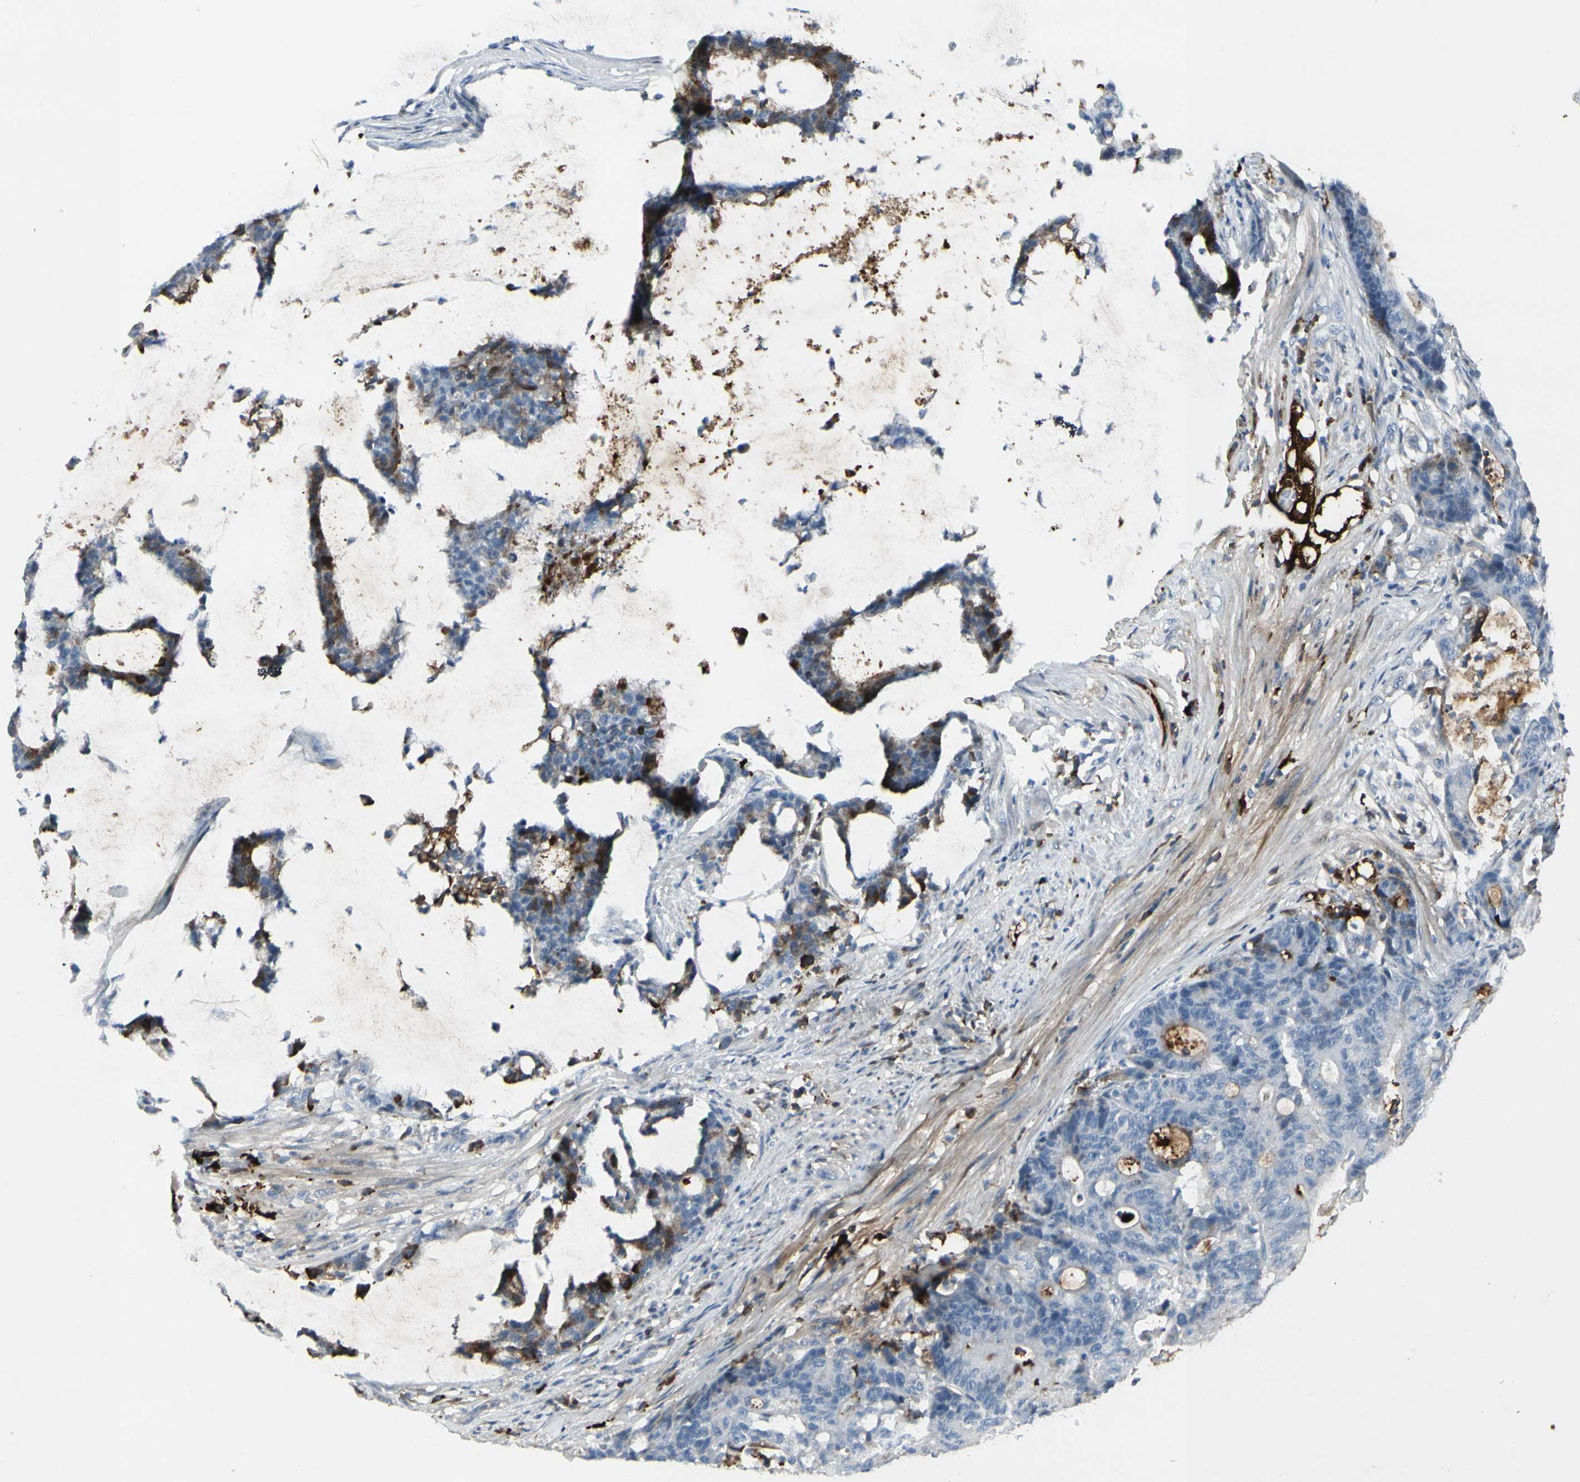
{"staining": {"intensity": "negative", "quantity": "none", "location": "none"}, "tissue": "colorectal cancer", "cell_type": "Tumor cells", "image_type": "cancer", "snomed": [{"axis": "morphology", "description": "Adenocarcinoma, NOS"}, {"axis": "topography", "description": "Colon"}], "caption": "Image shows no protein expression in tumor cells of colorectal adenocarcinoma tissue.", "gene": "IGHG1", "patient": {"sex": "female", "age": 84}}